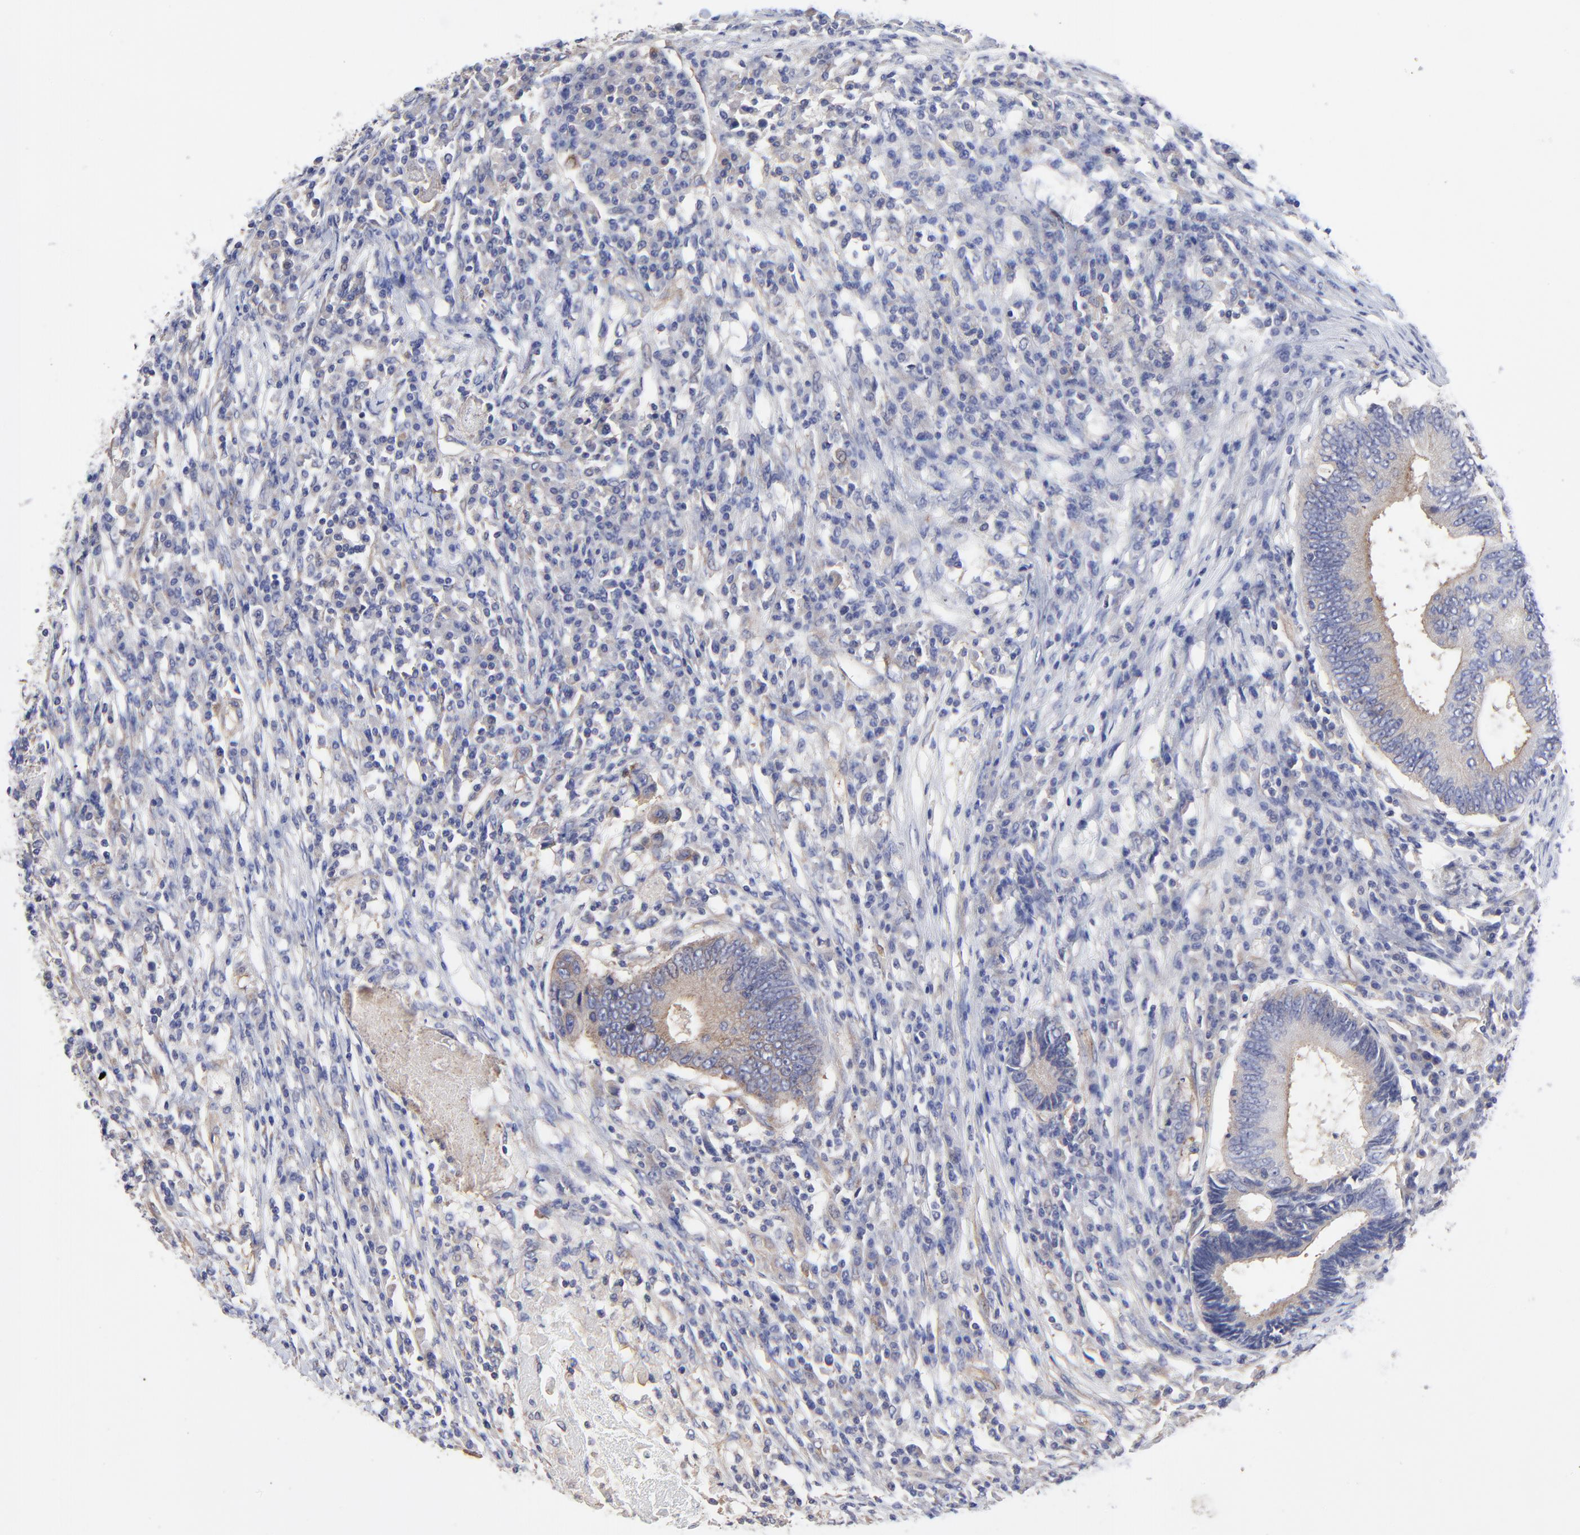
{"staining": {"intensity": "weak", "quantity": "25%-75%", "location": "cytoplasmic/membranous"}, "tissue": "colorectal cancer", "cell_type": "Tumor cells", "image_type": "cancer", "snomed": [{"axis": "morphology", "description": "Adenocarcinoma, NOS"}, {"axis": "topography", "description": "Colon"}], "caption": "Protein expression analysis of human colorectal cancer reveals weak cytoplasmic/membranous staining in about 25%-75% of tumor cells.", "gene": "SULF2", "patient": {"sex": "female", "age": 78}}